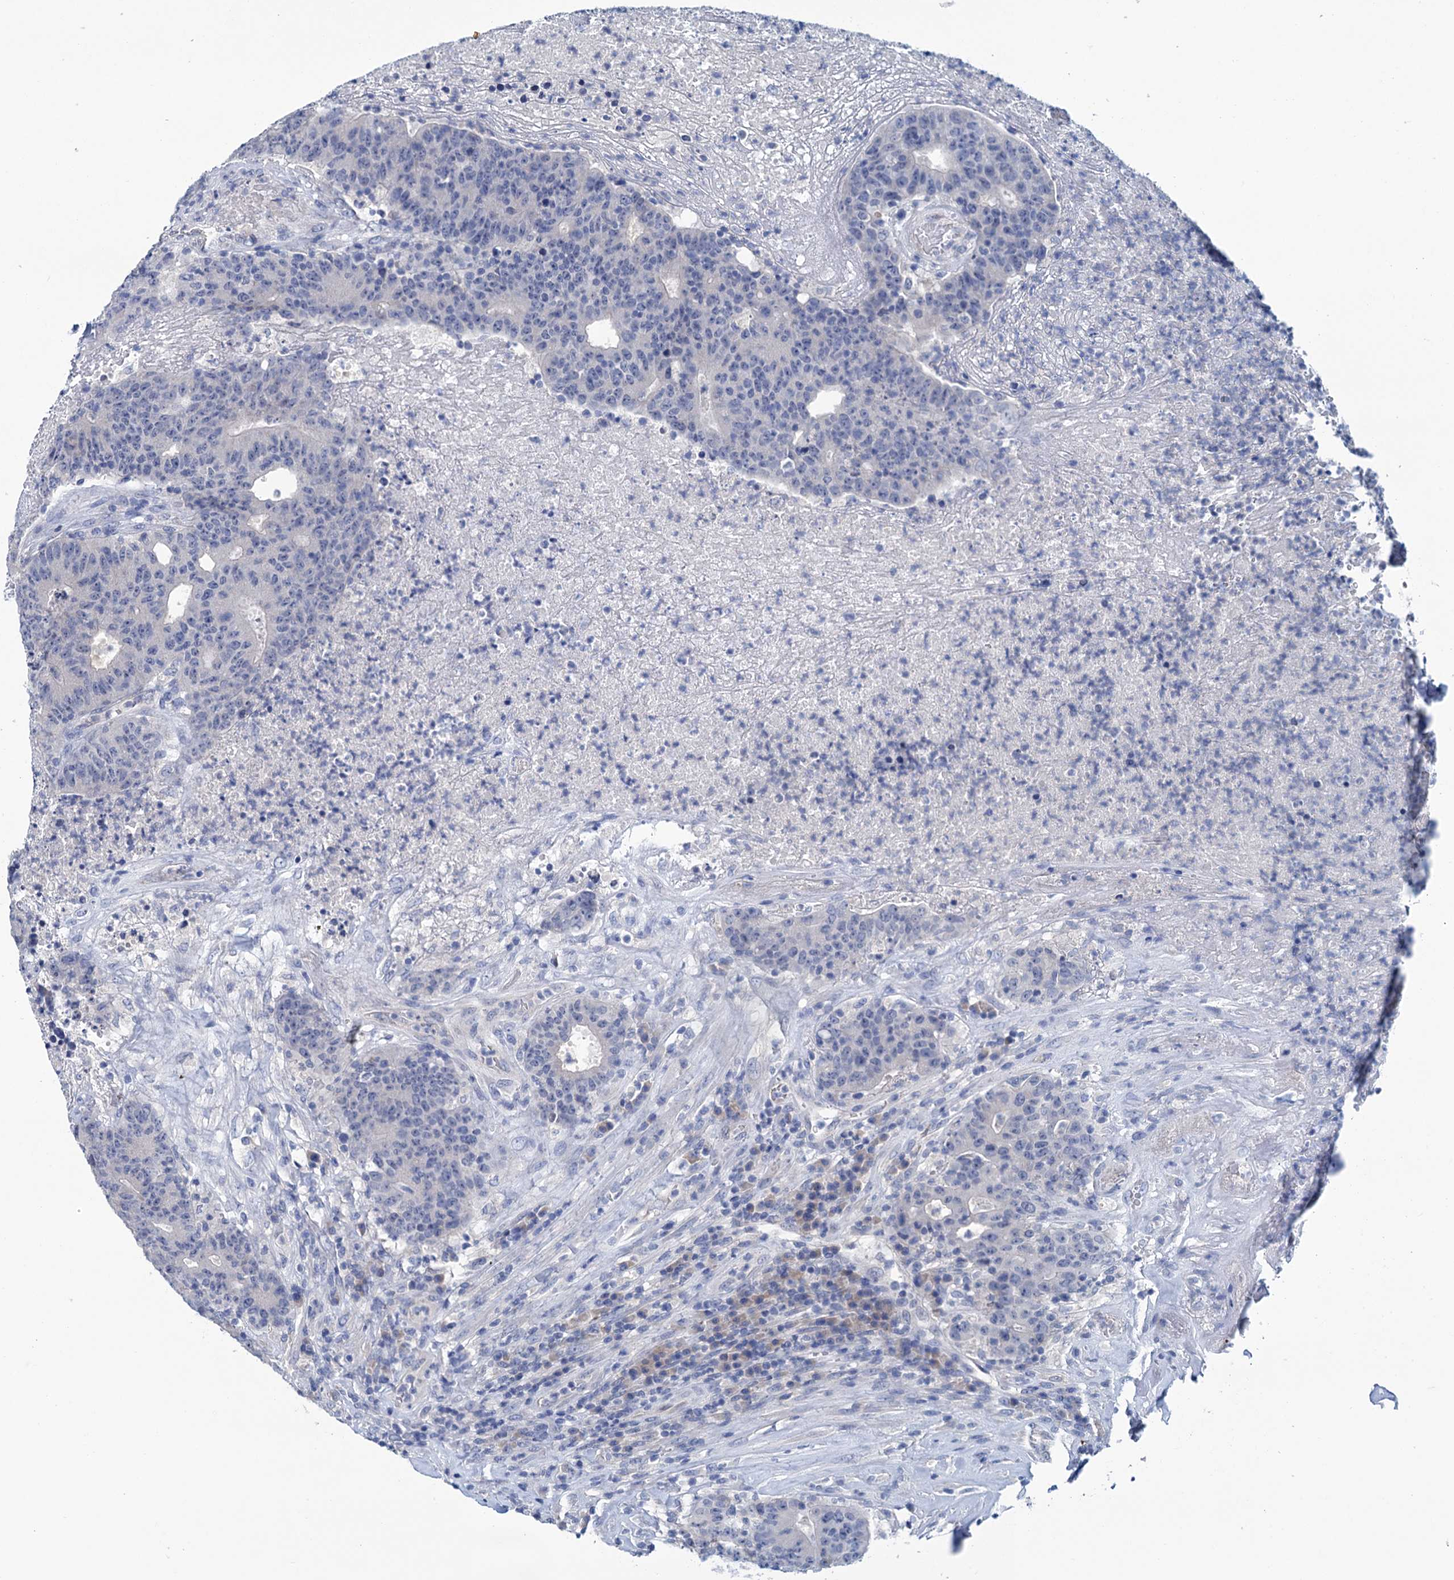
{"staining": {"intensity": "negative", "quantity": "none", "location": "none"}, "tissue": "colorectal cancer", "cell_type": "Tumor cells", "image_type": "cancer", "snomed": [{"axis": "morphology", "description": "Adenocarcinoma, NOS"}, {"axis": "topography", "description": "Colon"}], "caption": "Protein analysis of colorectal cancer (adenocarcinoma) displays no significant expression in tumor cells.", "gene": "MYOZ3", "patient": {"sex": "female", "age": 75}}